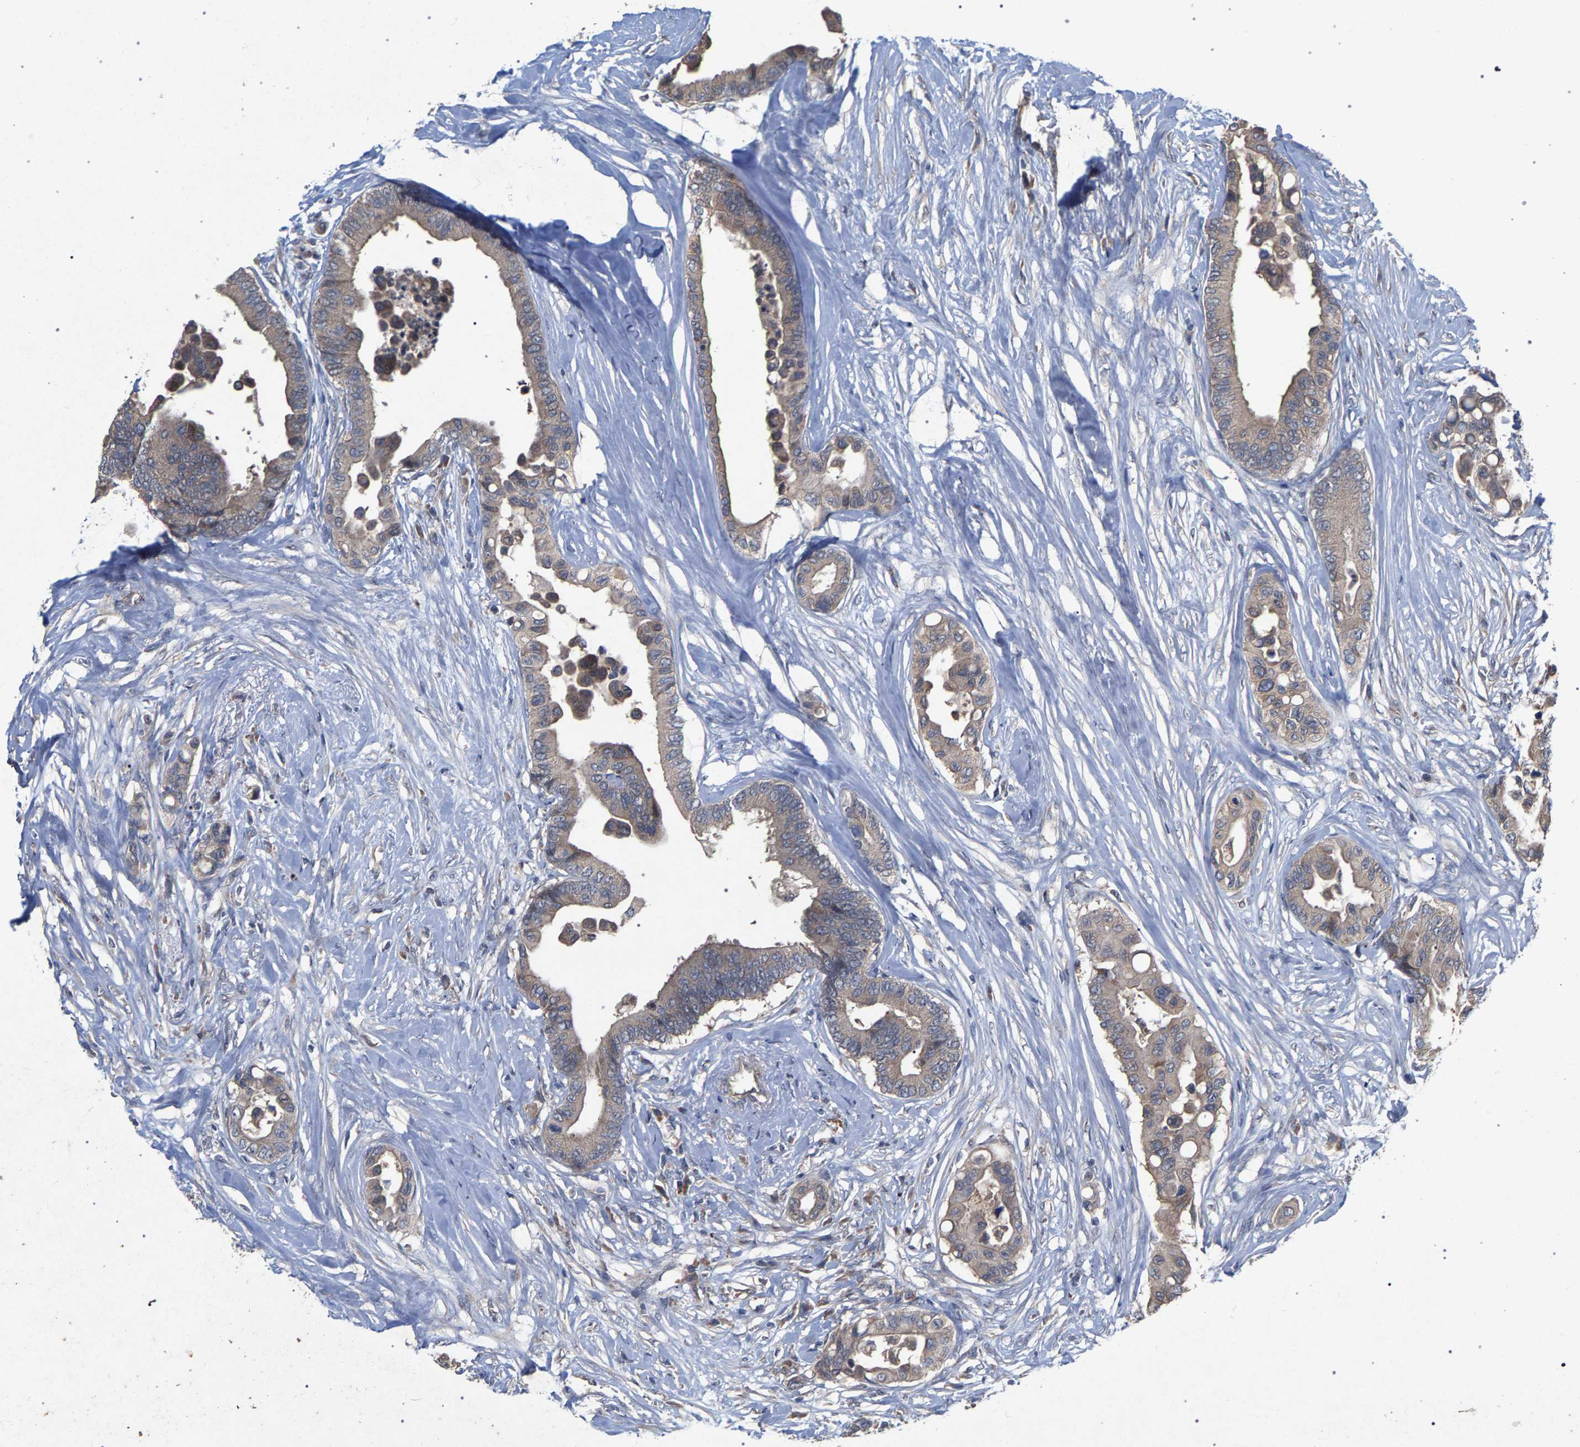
{"staining": {"intensity": "weak", "quantity": ">75%", "location": "cytoplasmic/membranous"}, "tissue": "colorectal cancer", "cell_type": "Tumor cells", "image_type": "cancer", "snomed": [{"axis": "morphology", "description": "Normal tissue, NOS"}, {"axis": "morphology", "description": "Adenocarcinoma, NOS"}, {"axis": "topography", "description": "Colon"}], "caption": "High-magnification brightfield microscopy of colorectal cancer (adenocarcinoma) stained with DAB (brown) and counterstained with hematoxylin (blue). tumor cells exhibit weak cytoplasmic/membranous staining is present in approximately>75% of cells. Nuclei are stained in blue.", "gene": "SLC4A4", "patient": {"sex": "male", "age": 82}}